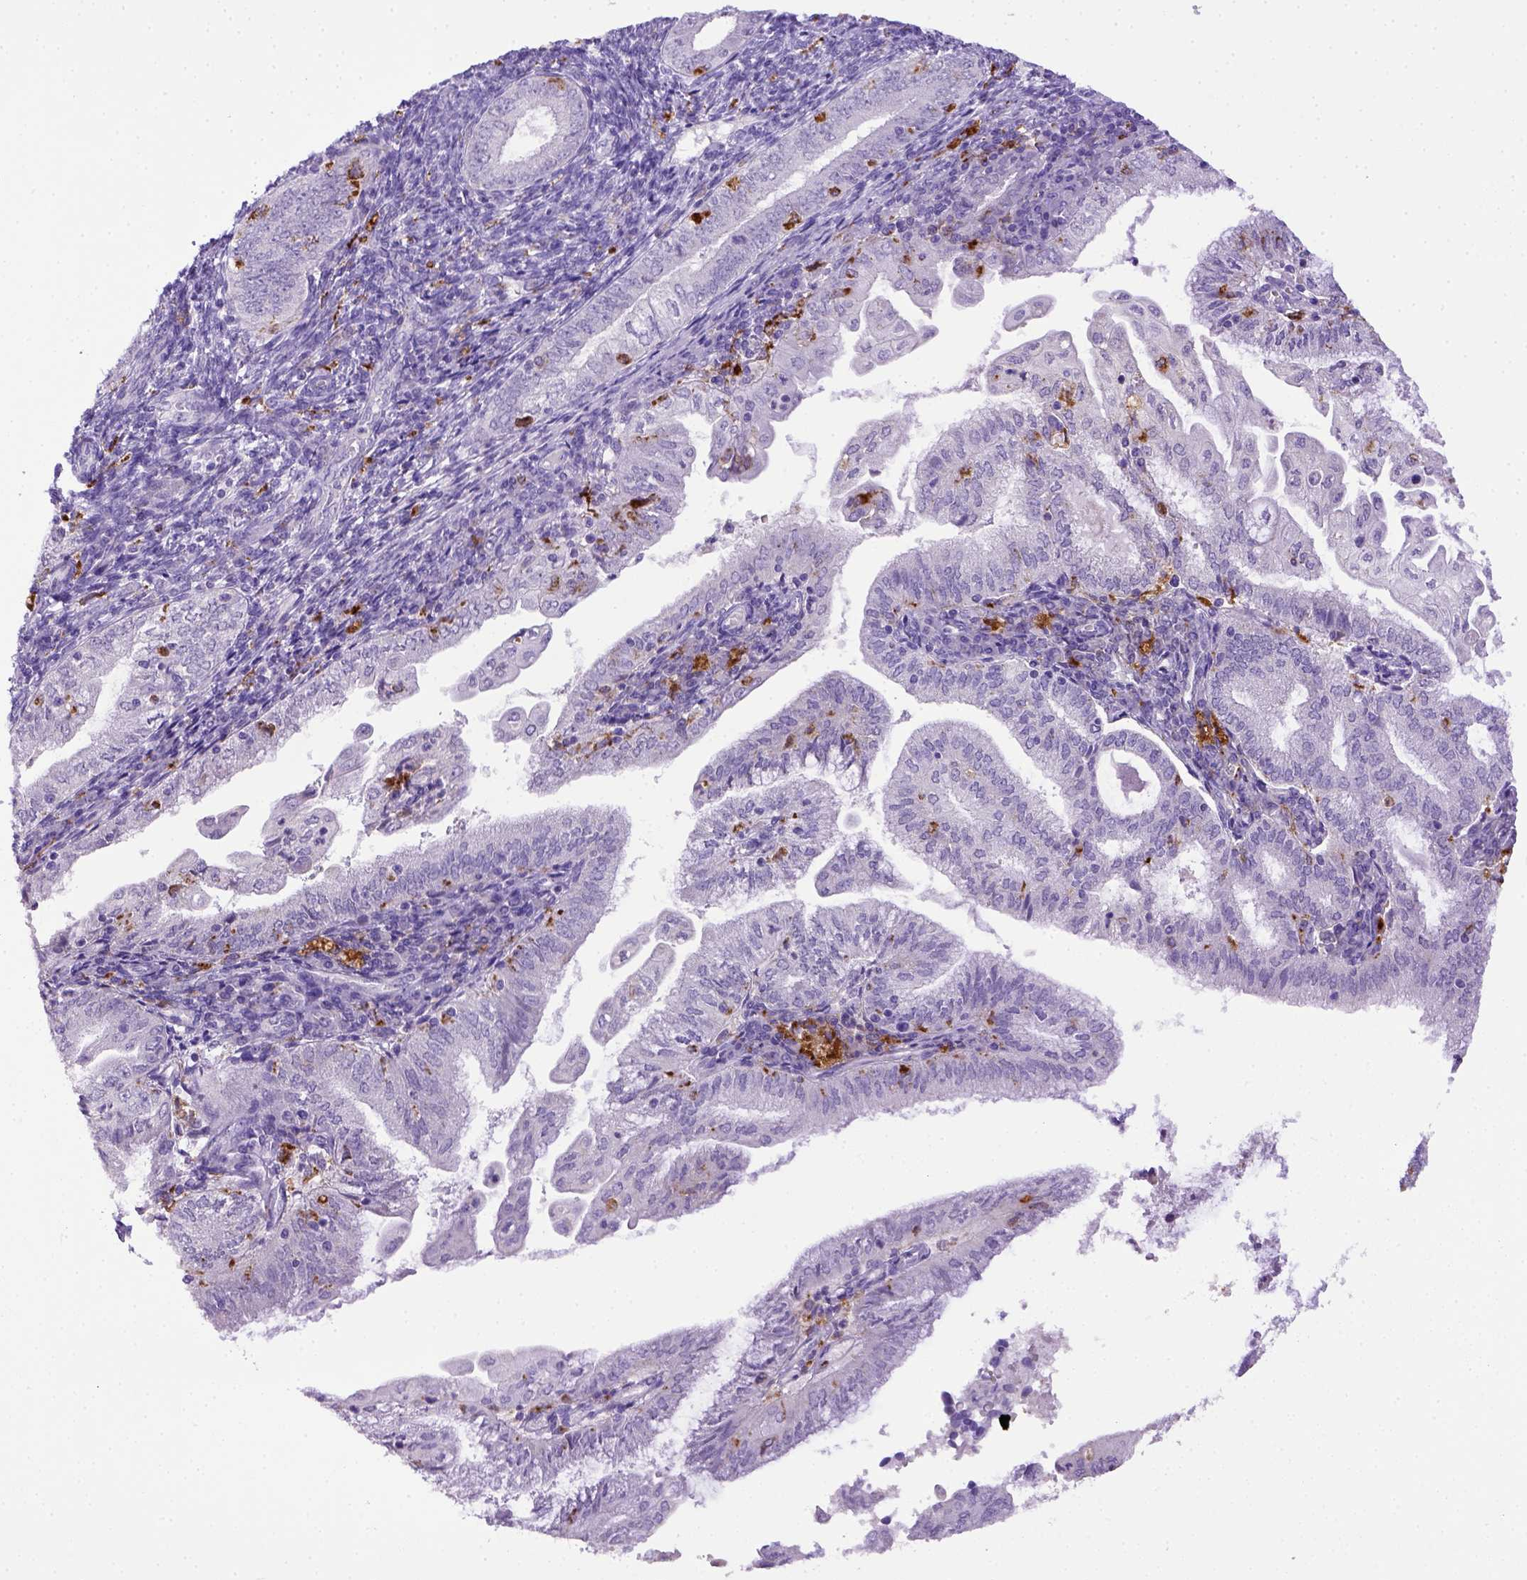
{"staining": {"intensity": "negative", "quantity": "none", "location": "none"}, "tissue": "endometrial cancer", "cell_type": "Tumor cells", "image_type": "cancer", "snomed": [{"axis": "morphology", "description": "Adenocarcinoma, NOS"}, {"axis": "topography", "description": "Endometrium"}], "caption": "Immunohistochemistry histopathology image of neoplastic tissue: human endometrial cancer (adenocarcinoma) stained with DAB (3,3'-diaminobenzidine) shows no significant protein staining in tumor cells.", "gene": "CD68", "patient": {"sex": "female", "age": 55}}